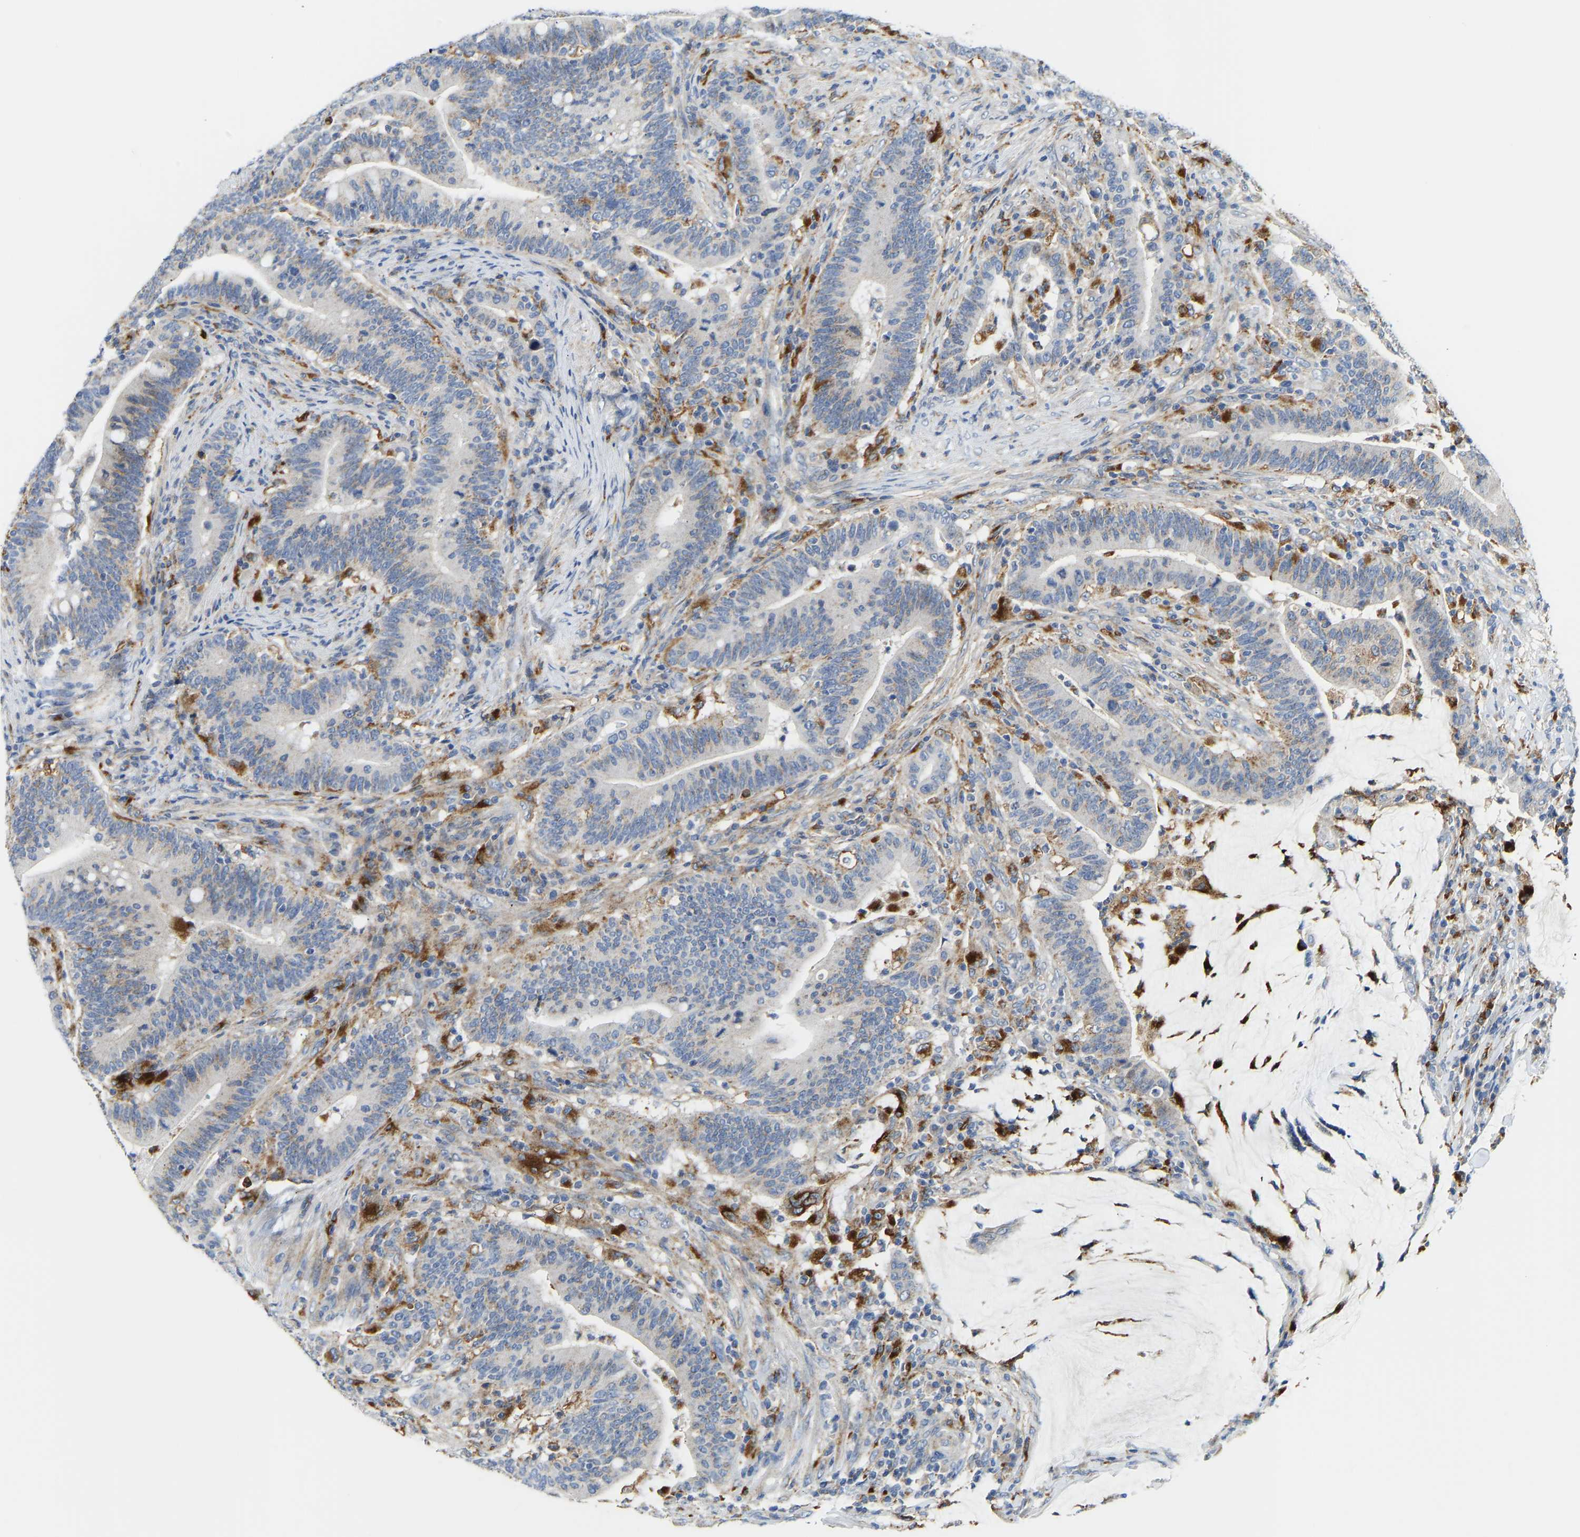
{"staining": {"intensity": "moderate", "quantity": "<25%", "location": "cytoplasmic/membranous"}, "tissue": "colorectal cancer", "cell_type": "Tumor cells", "image_type": "cancer", "snomed": [{"axis": "morphology", "description": "Normal tissue, NOS"}, {"axis": "morphology", "description": "Adenocarcinoma, NOS"}, {"axis": "topography", "description": "Colon"}], "caption": "A low amount of moderate cytoplasmic/membranous expression is appreciated in approximately <25% of tumor cells in colorectal cancer tissue. The staining is performed using DAB (3,3'-diaminobenzidine) brown chromogen to label protein expression. The nuclei are counter-stained blue using hematoxylin.", "gene": "ATP6V1E1", "patient": {"sex": "female", "age": 66}}